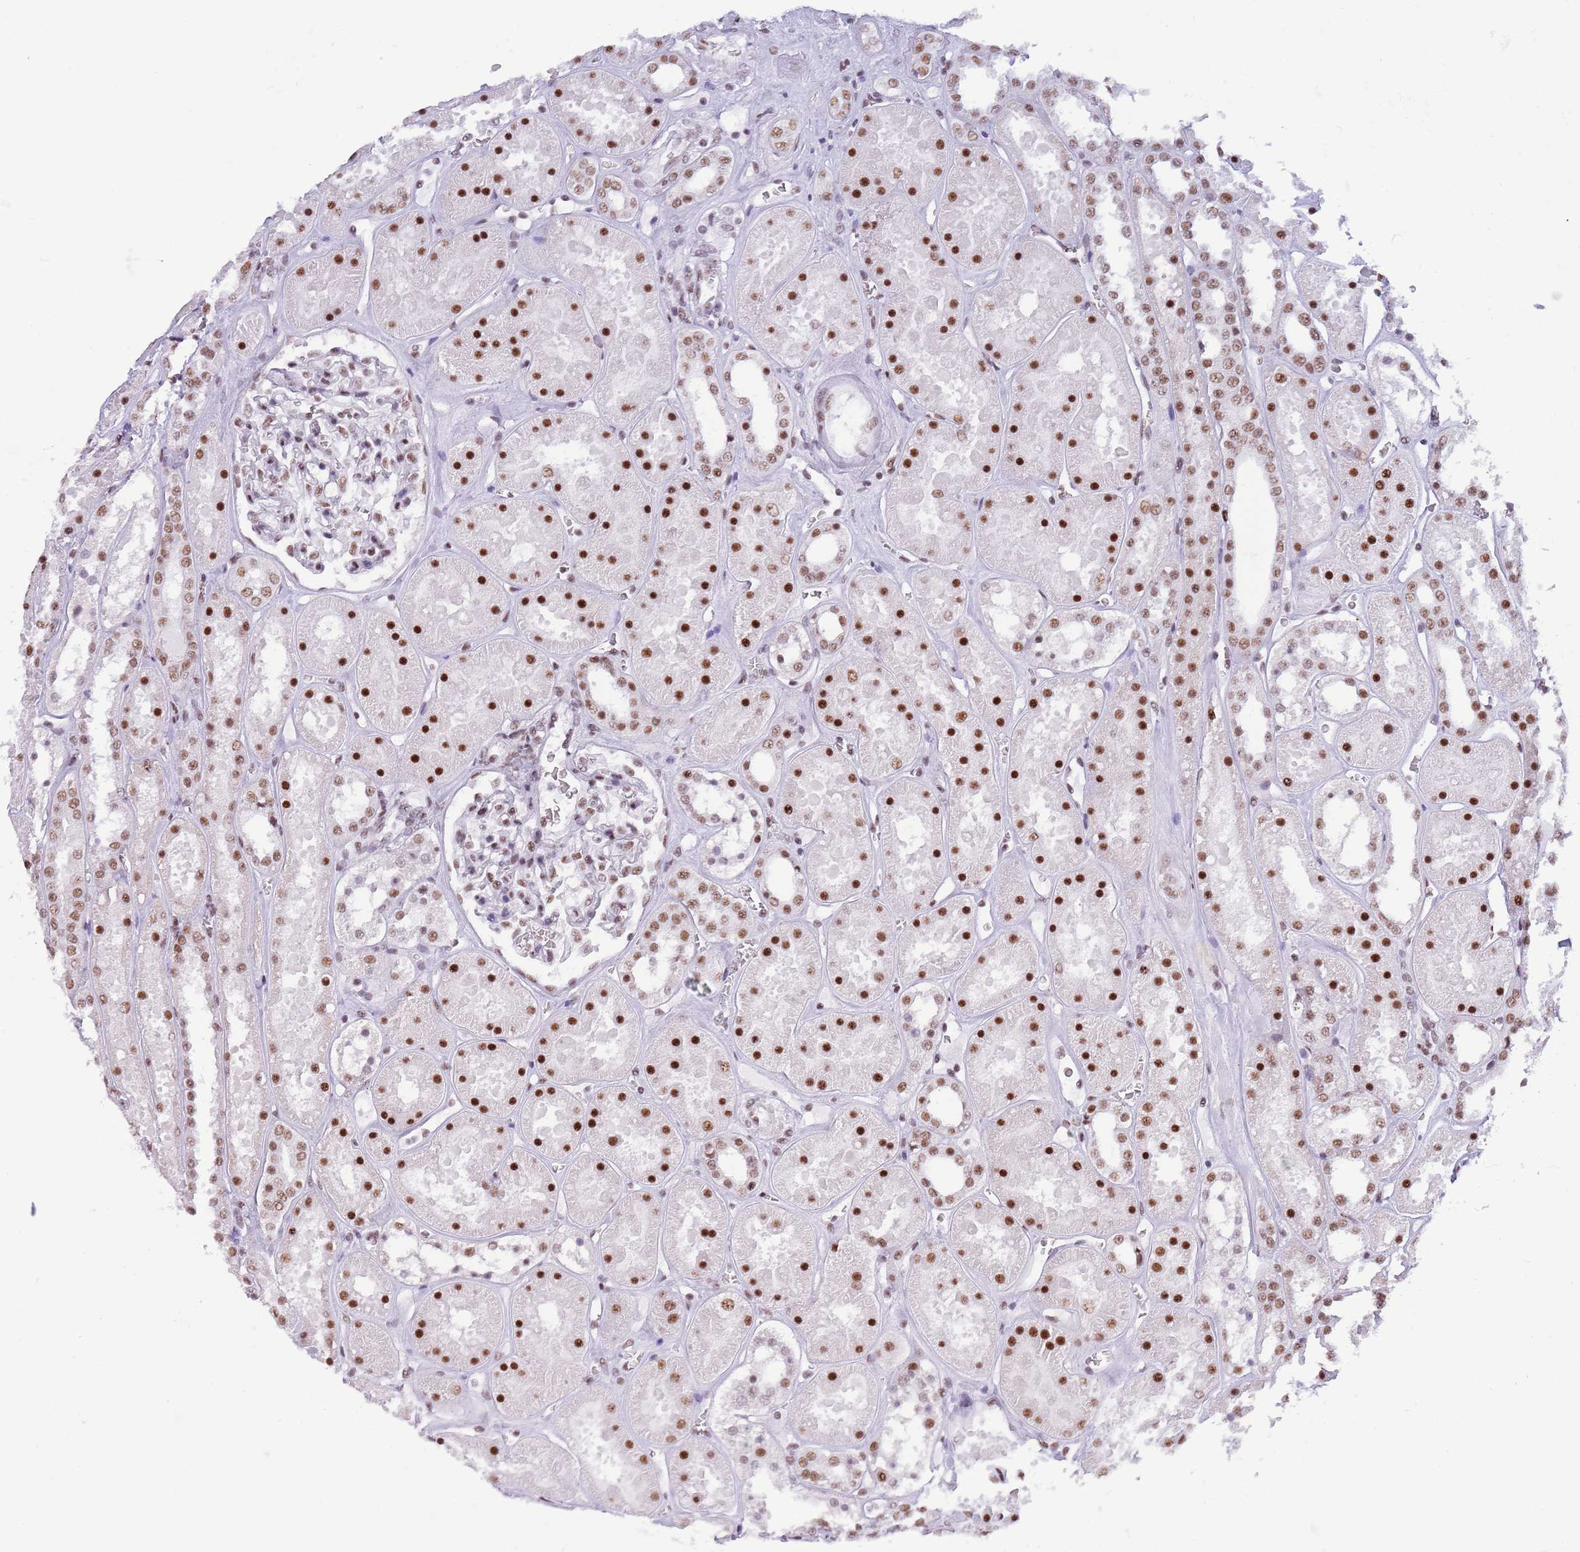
{"staining": {"intensity": "moderate", "quantity": "25%-75%", "location": "nuclear"}, "tissue": "kidney", "cell_type": "Cells in glomeruli", "image_type": "normal", "snomed": [{"axis": "morphology", "description": "Normal tissue, NOS"}, {"axis": "topography", "description": "Kidney"}], "caption": "This is a micrograph of immunohistochemistry (IHC) staining of unremarkable kidney, which shows moderate expression in the nuclear of cells in glomeruli.", "gene": "SF3A2", "patient": {"sex": "female", "age": 41}}